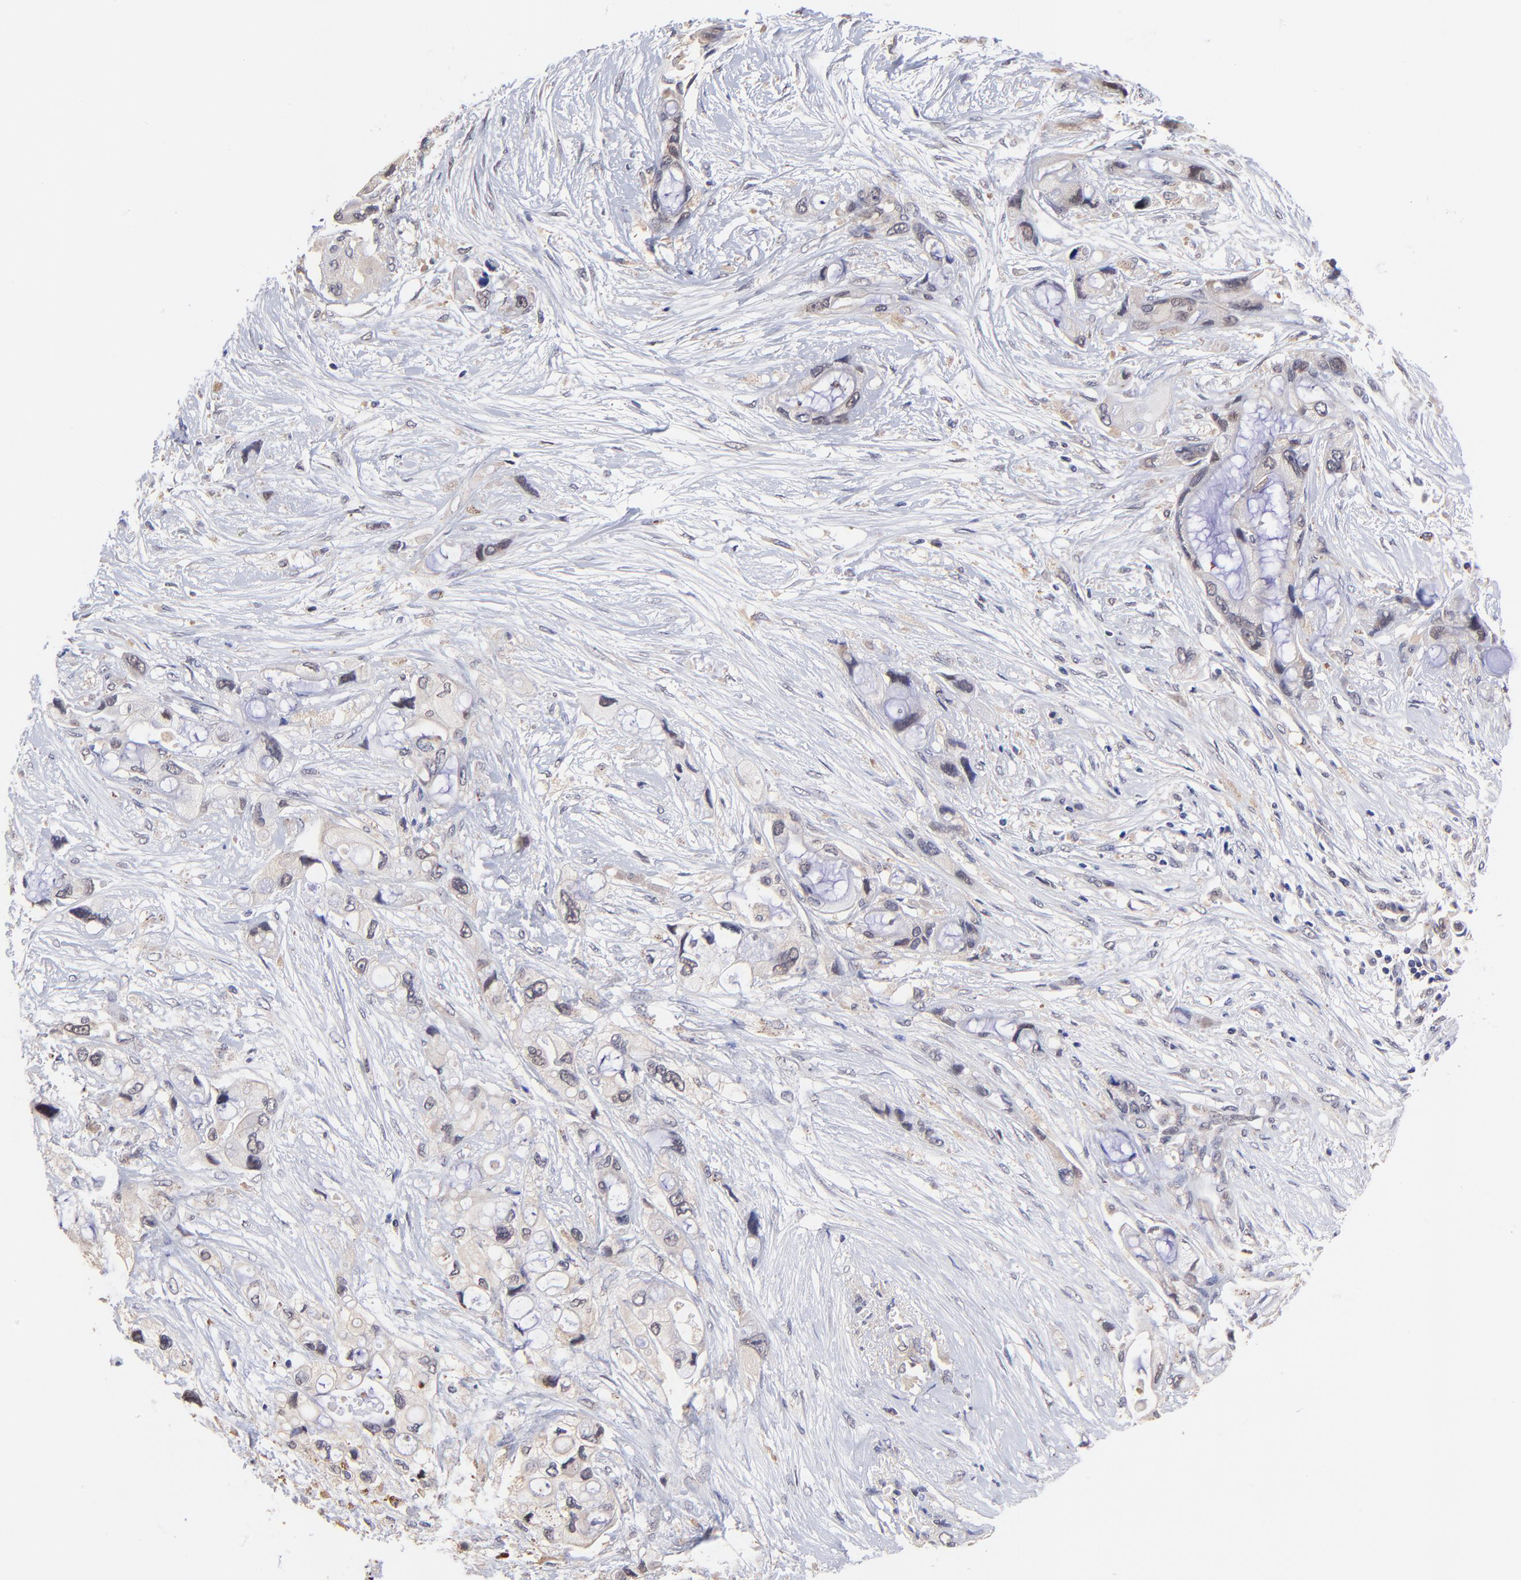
{"staining": {"intensity": "negative", "quantity": "none", "location": "none"}, "tissue": "pancreatic cancer", "cell_type": "Tumor cells", "image_type": "cancer", "snomed": [{"axis": "morphology", "description": "Adenocarcinoma, NOS"}, {"axis": "topography", "description": "Pancreas"}], "caption": "An immunohistochemistry photomicrograph of pancreatic cancer (adenocarcinoma) is shown. There is no staining in tumor cells of pancreatic cancer (adenocarcinoma).", "gene": "ZNF747", "patient": {"sex": "female", "age": 59}}